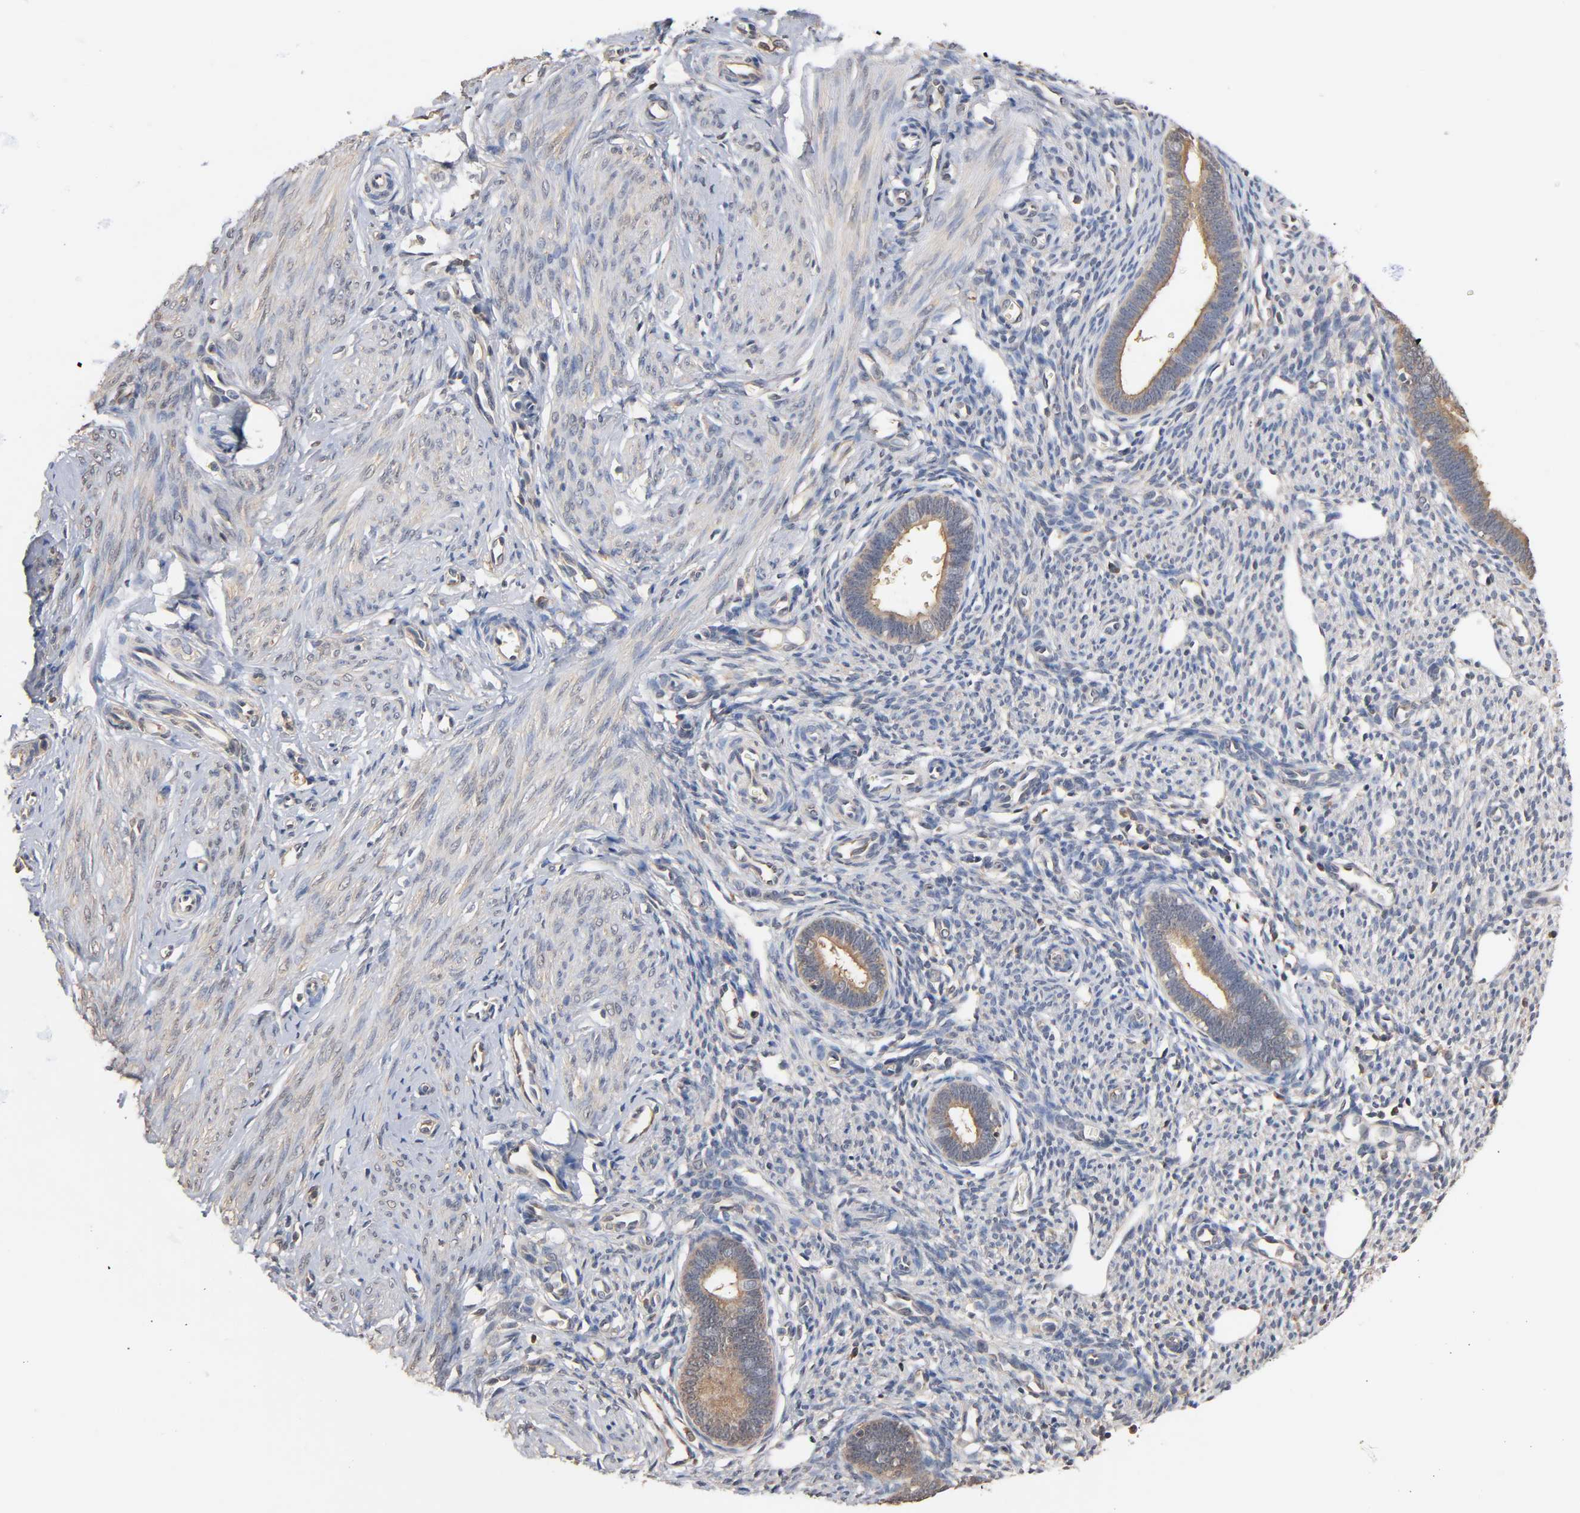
{"staining": {"intensity": "weak", "quantity": "<25%", "location": "cytoplasmic/membranous"}, "tissue": "endometrium", "cell_type": "Cells in endometrial stroma", "image_type": "normal", "snomed": [{"axis": "morphology", "description": "Normal tissue, NOS"}, {"axis": "topography", "description": "Endometrium"}], "caption": "Histopathology image shows no protein positivity in cells in endometrial stroma of normal endometrium. Nuclei are stained in blue.", "gene": "ALDOA", "patient": {"sex": "female", "age": 27}}